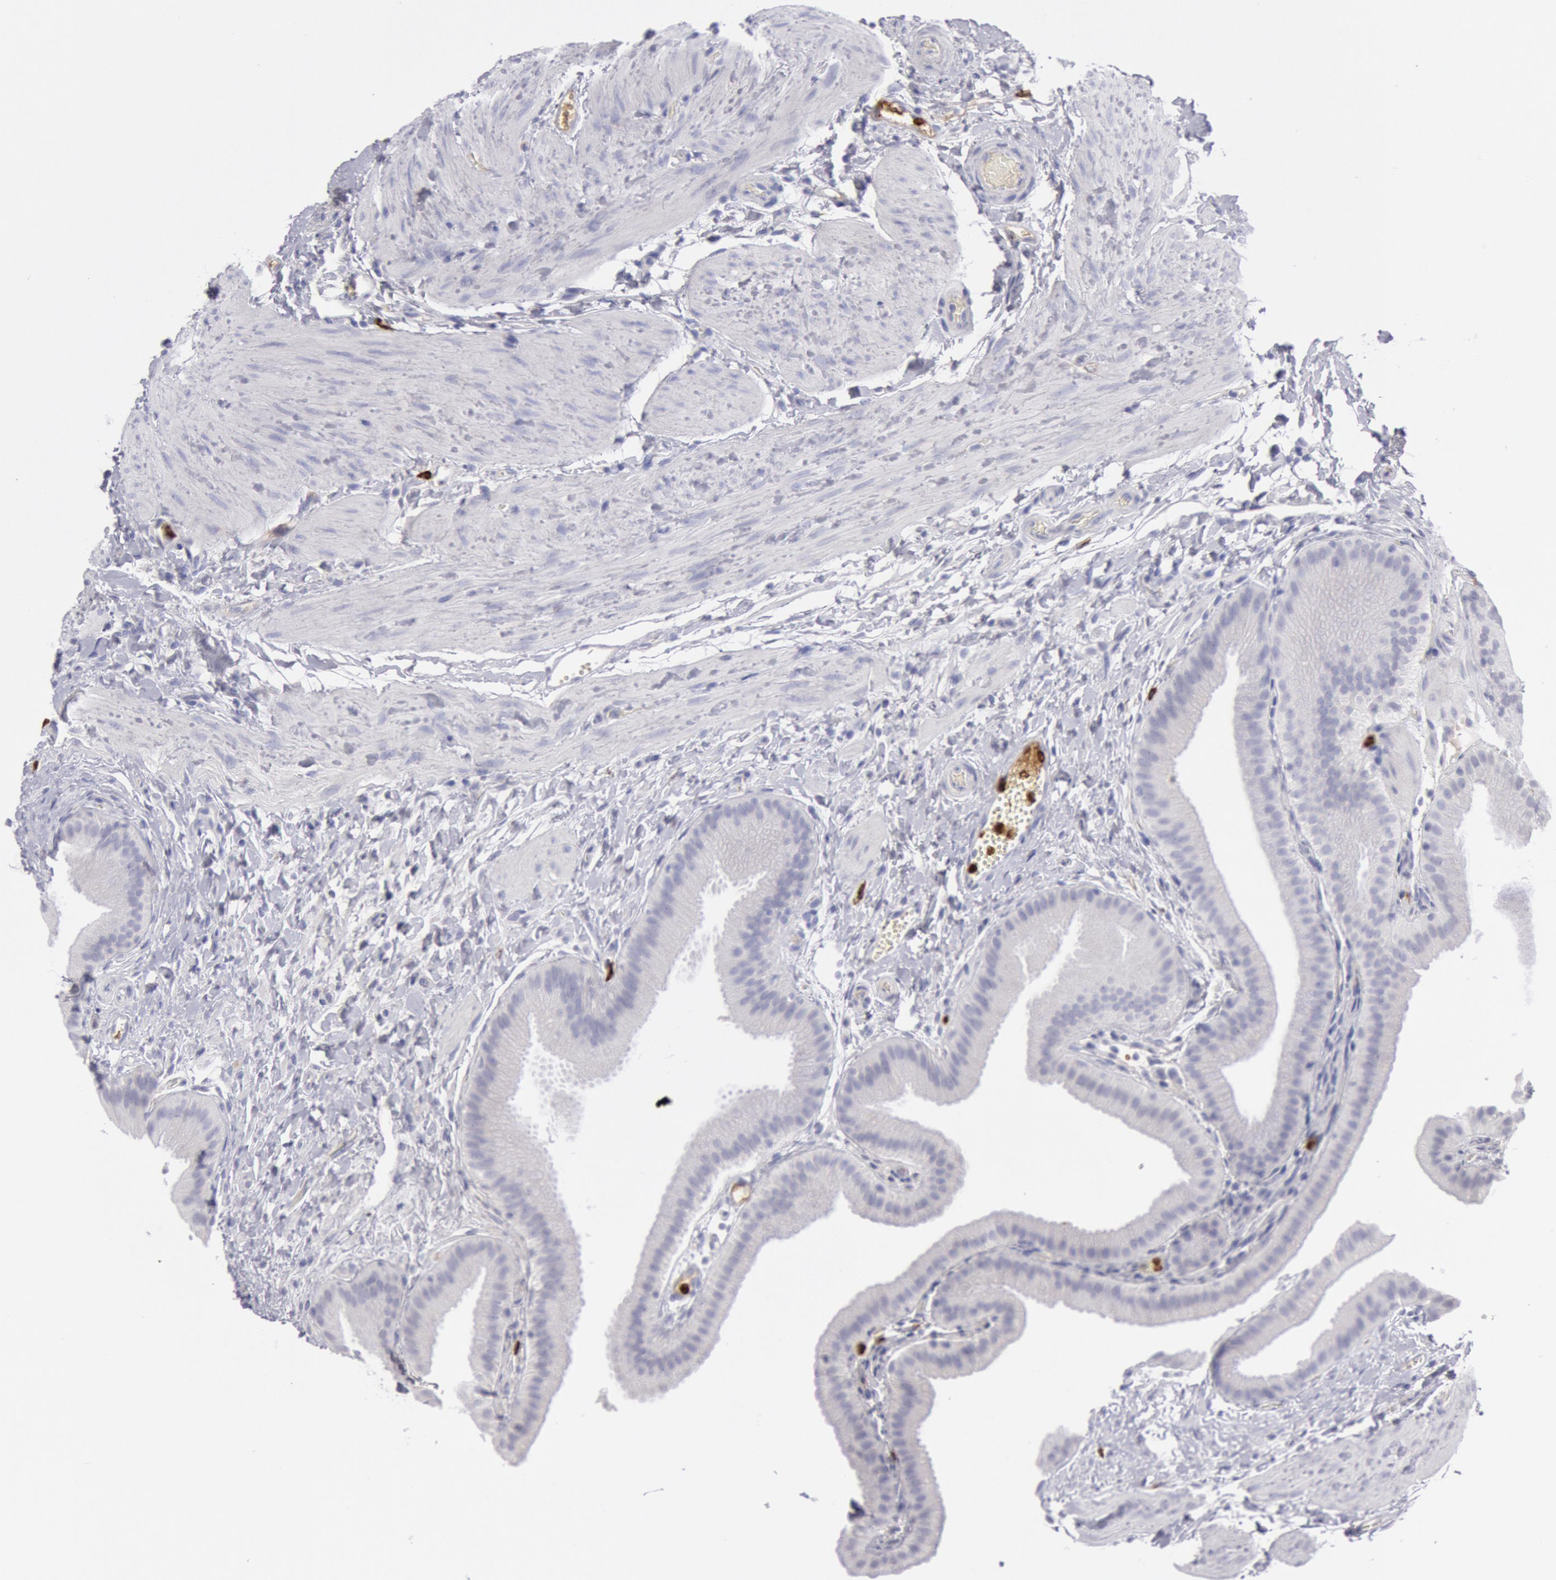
{"staining": {"intensity": "negative", "quantity": "none", "location": "none"}, "tissue": "gallbladder", "cell_type": "Glandular cells", "image_type": "normal", "snomed": [{"axis": "morphology", "description": "Normal tissue, NOS"}, {"axis": "topography", "description": "Gallbladder"}], "caption": "IHC of benign gallbladder exhibits no staining in glandular cells.", "gene": "FCN1", "patient": {"sex": "female", "age": 63}}